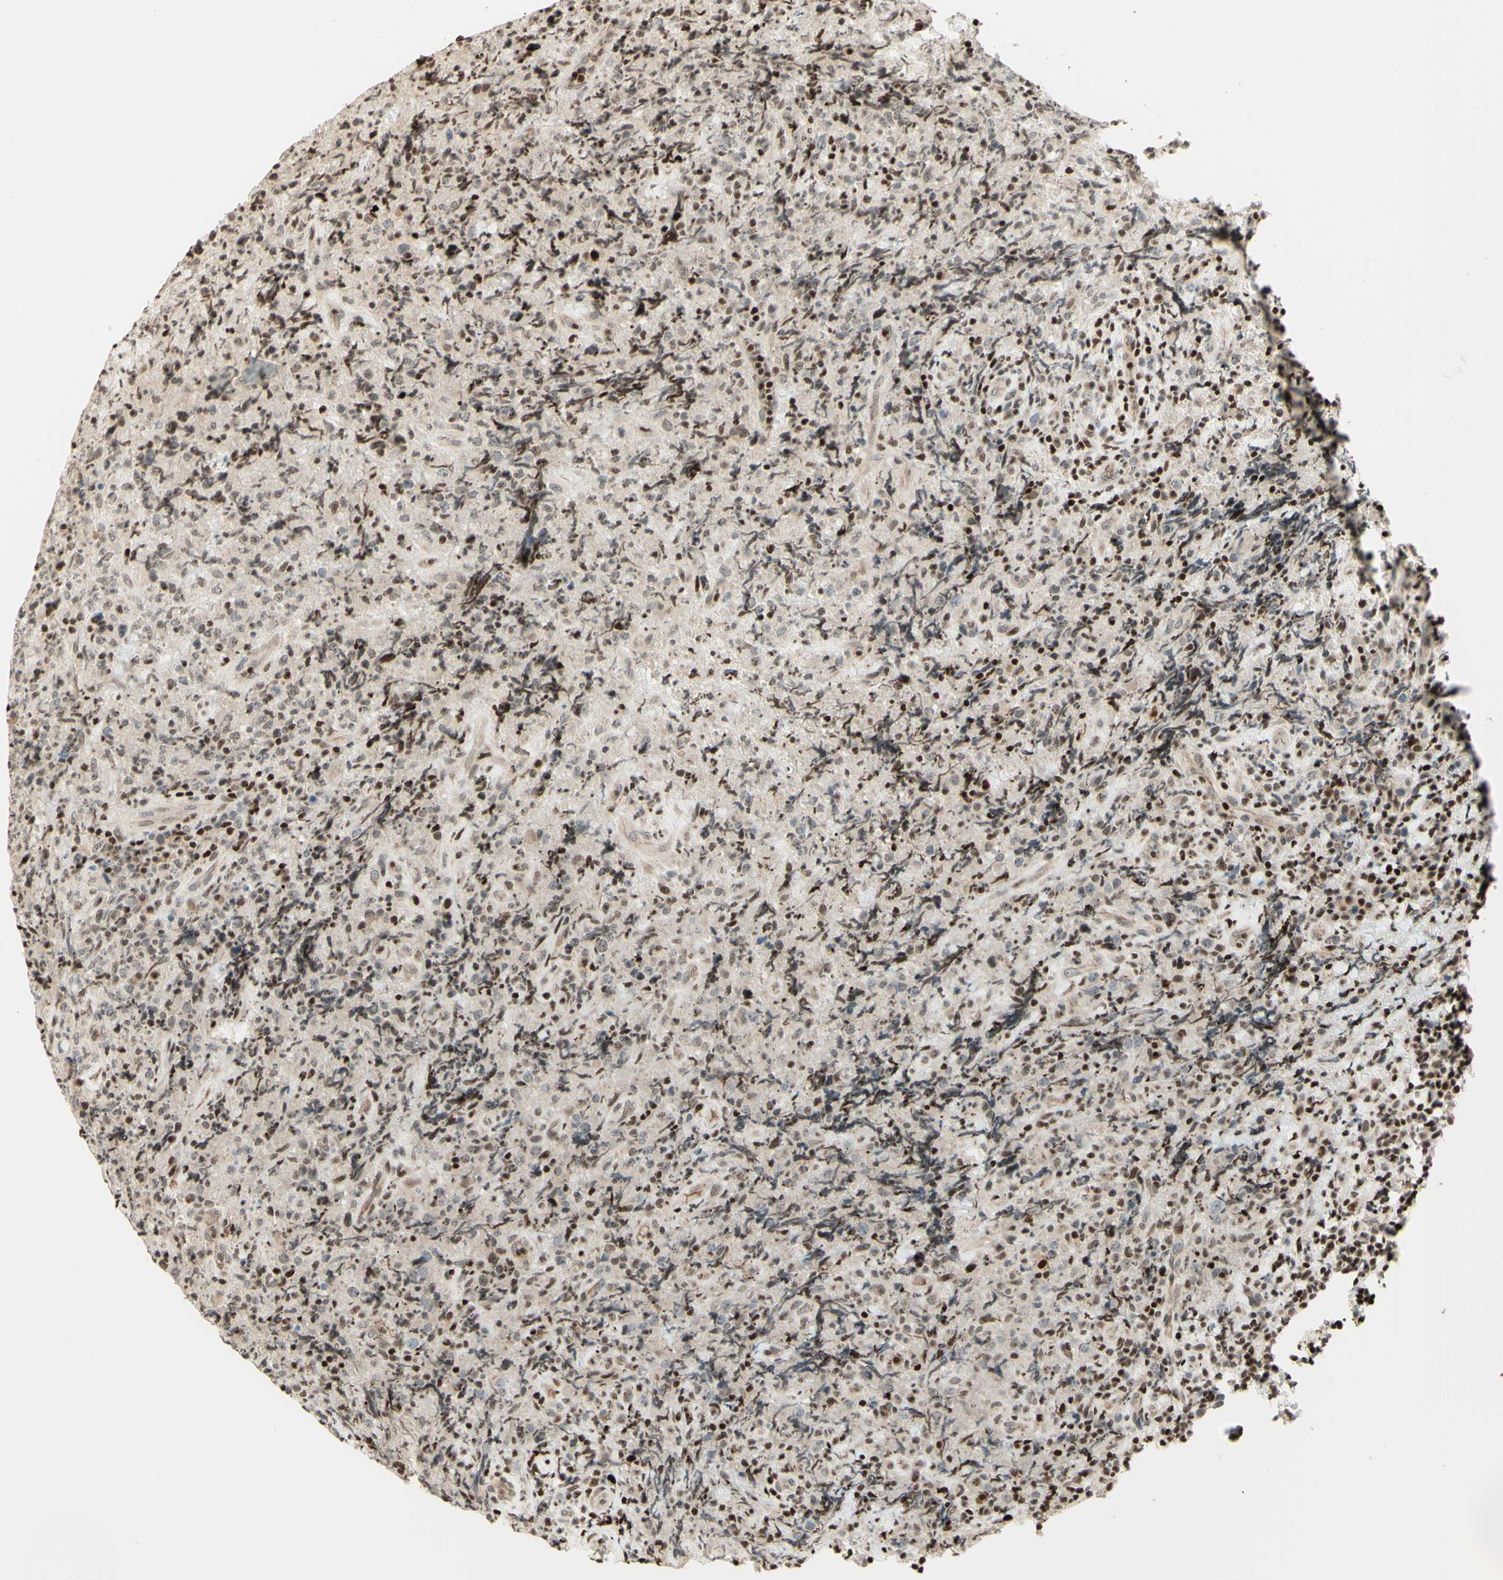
{"staining": {"intensity": "moderate", "quantity": "25%-75%", "location": "nuclear"}, "tissue": "lymphoma", "cell_type": "Tumor cells", "image_type": "cancer", "snomed": [{"axis": "morphology", "description": "Malignant lymphoma, non-Hodgkin's type, High grade"}, {"axis": "topography", "description": "Tonsil"}], "caption": "An immunohistochemistry micrograph of tumor tissue is shown. Protein staining in brown highlights moderate nuclear positivity in high-grade malignant lymphoma, non-Hodgkin's type within tumor cells.", "gene": "CDKL5", "patient": {"sex": "female", "age": 36}}